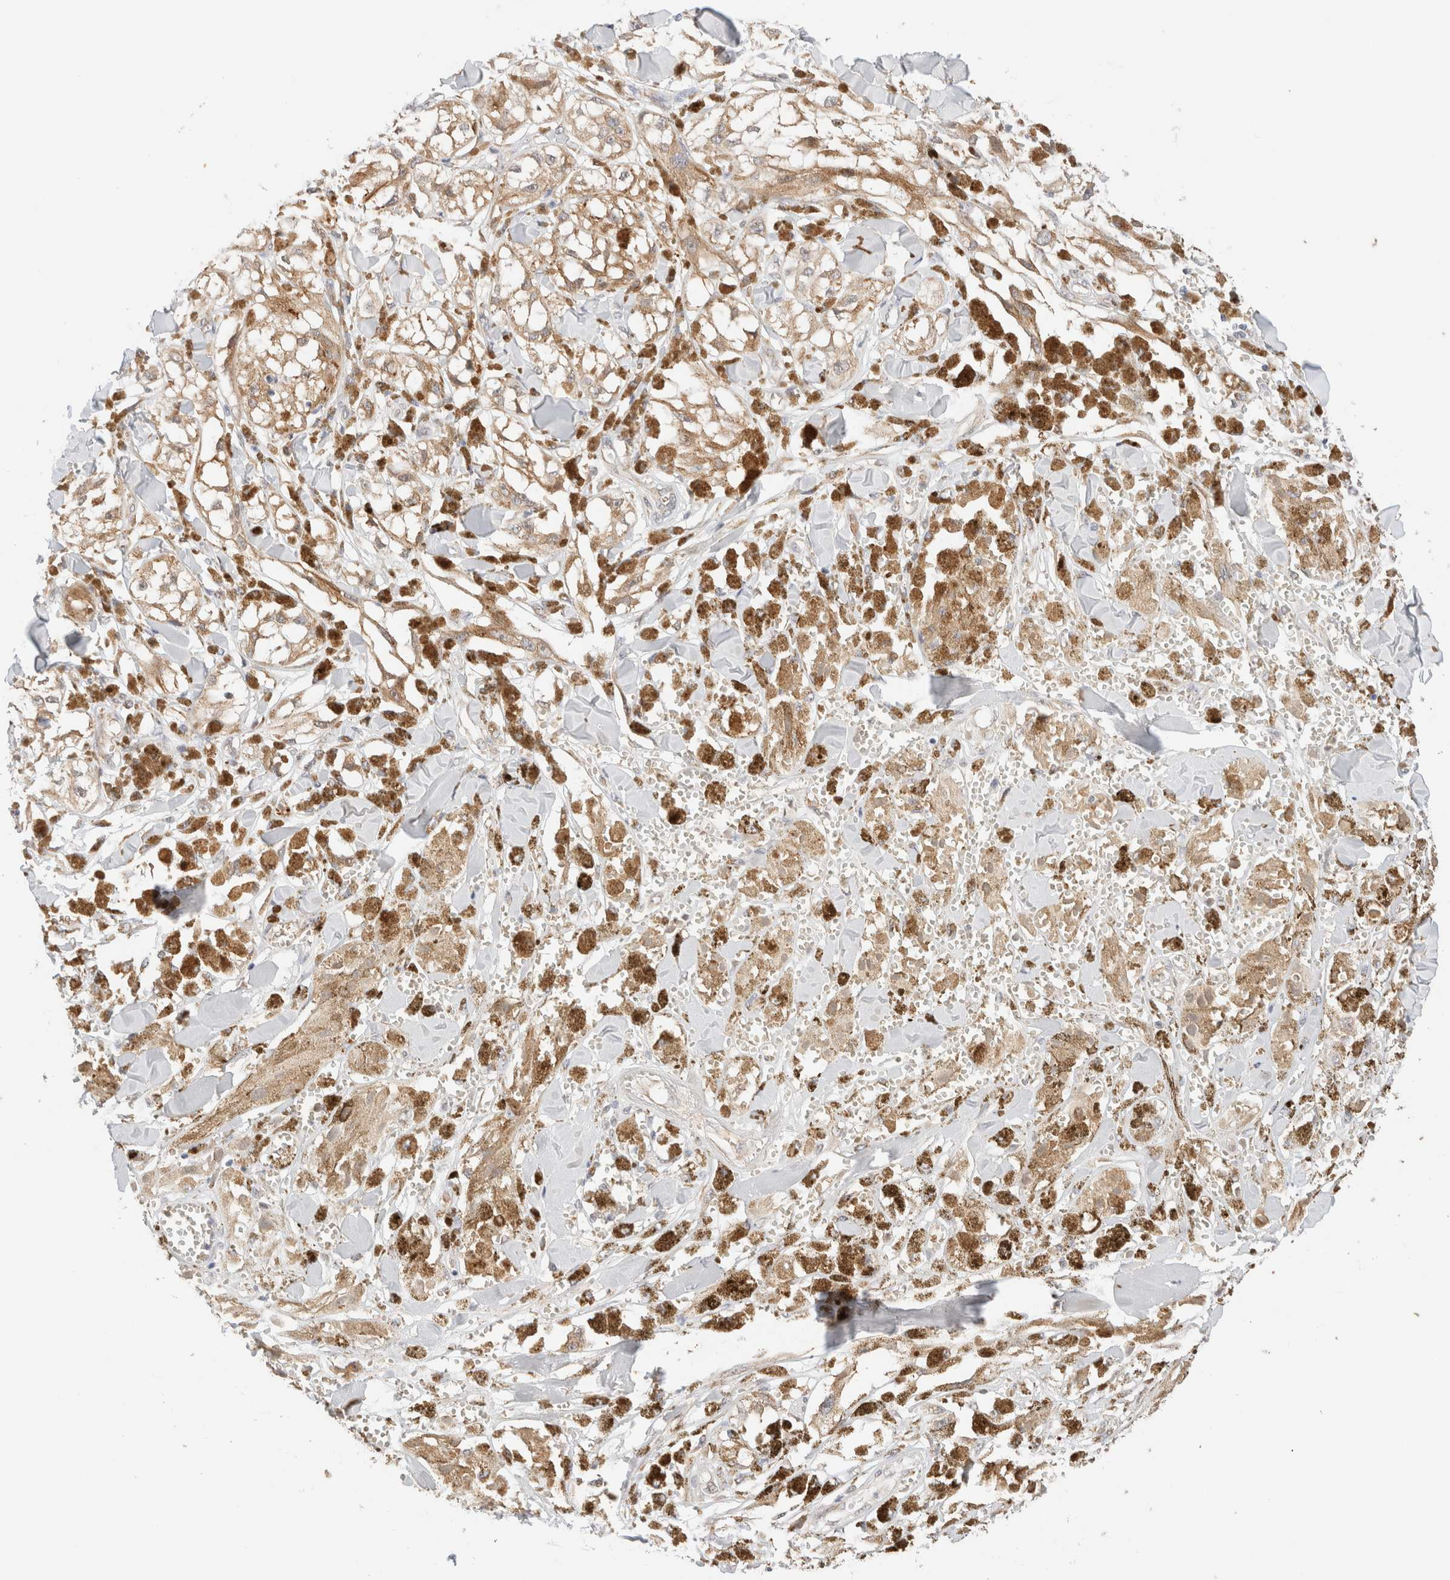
{"staining": {"intensity": "moderate", "quantity": ">75%", "location": "cytoplasmic/membranous"}, "tissue": "melanoma", "cell_type": "Tumor cells", "image_type": "cancer", "snomed": [{"axis": "morphology", "description": "Malignant melanoma, NOS"}, {"axis": "topography", "description": "Skin"}], "caption": "A high-resolution image shows immunohistochemistry (IHC) staining of melanoma, which displays moderate cytoplasmic/membranous staining in about >75% of tumor cells.", "gene": "SYVN1", "patient": {"sex": "male", "age": 88}}